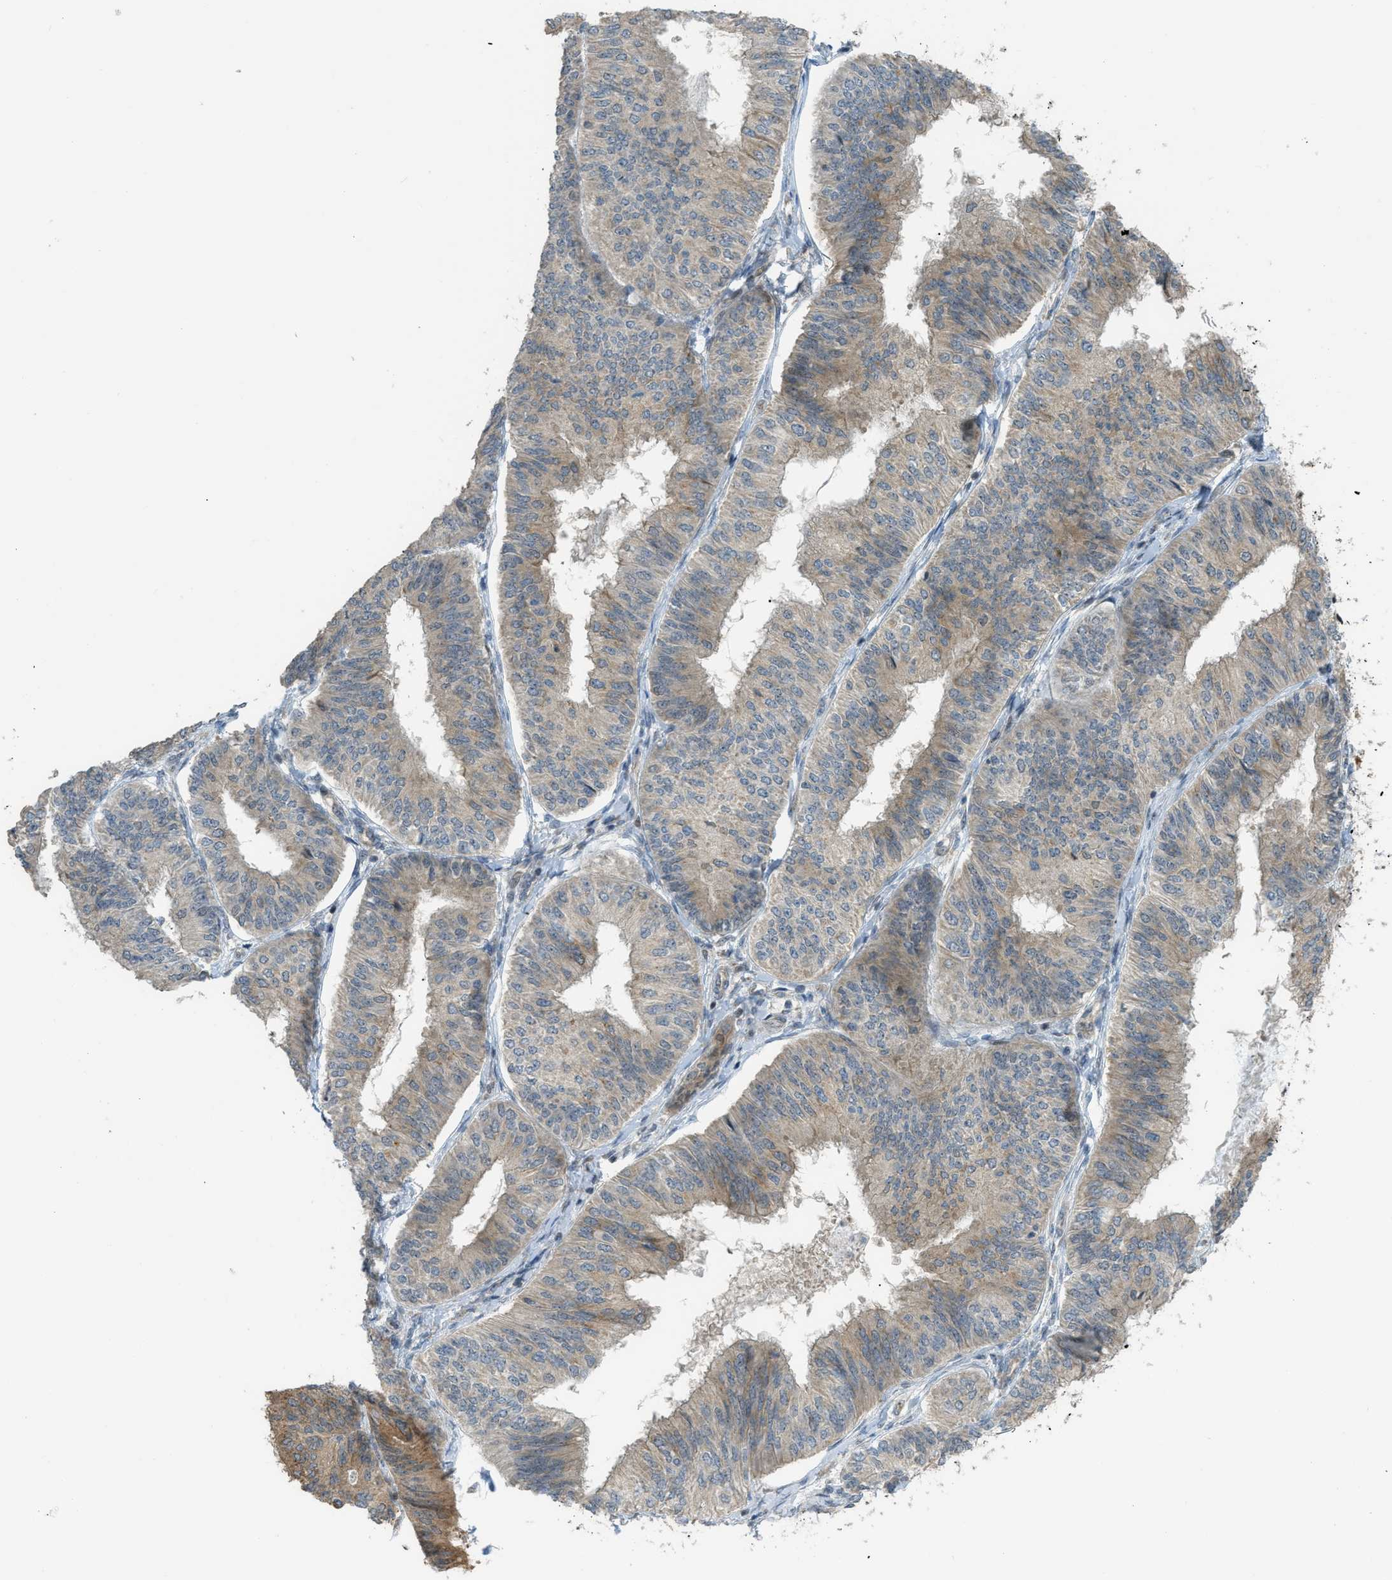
{"staining": {"intensity": "weak", "quantity": ">75%", "location": "cytoplasmic/membranous"}, "tissue": "endometrial cancer", "cell_type": "Tumor cells", "image_type": "cancer", "snomed": [{"axis": "morphology", "description": "Adenocarcinoma, NOS"}, {"axis": "topography", "description": "Endometrium"}], "caption": "Tumor cells show low levels of weak cytoplasmic/membranous positivity in approximately >75% of cells in human endometrial cancer. The protein is stained brown, and the nuclei are stained in blue (DAB (3,3'-diaminobenzidine) IHC with brightfield microscopy, high magnification).", "gene": "CCDC186", "patient": {"sex": "female", "age": 58}}